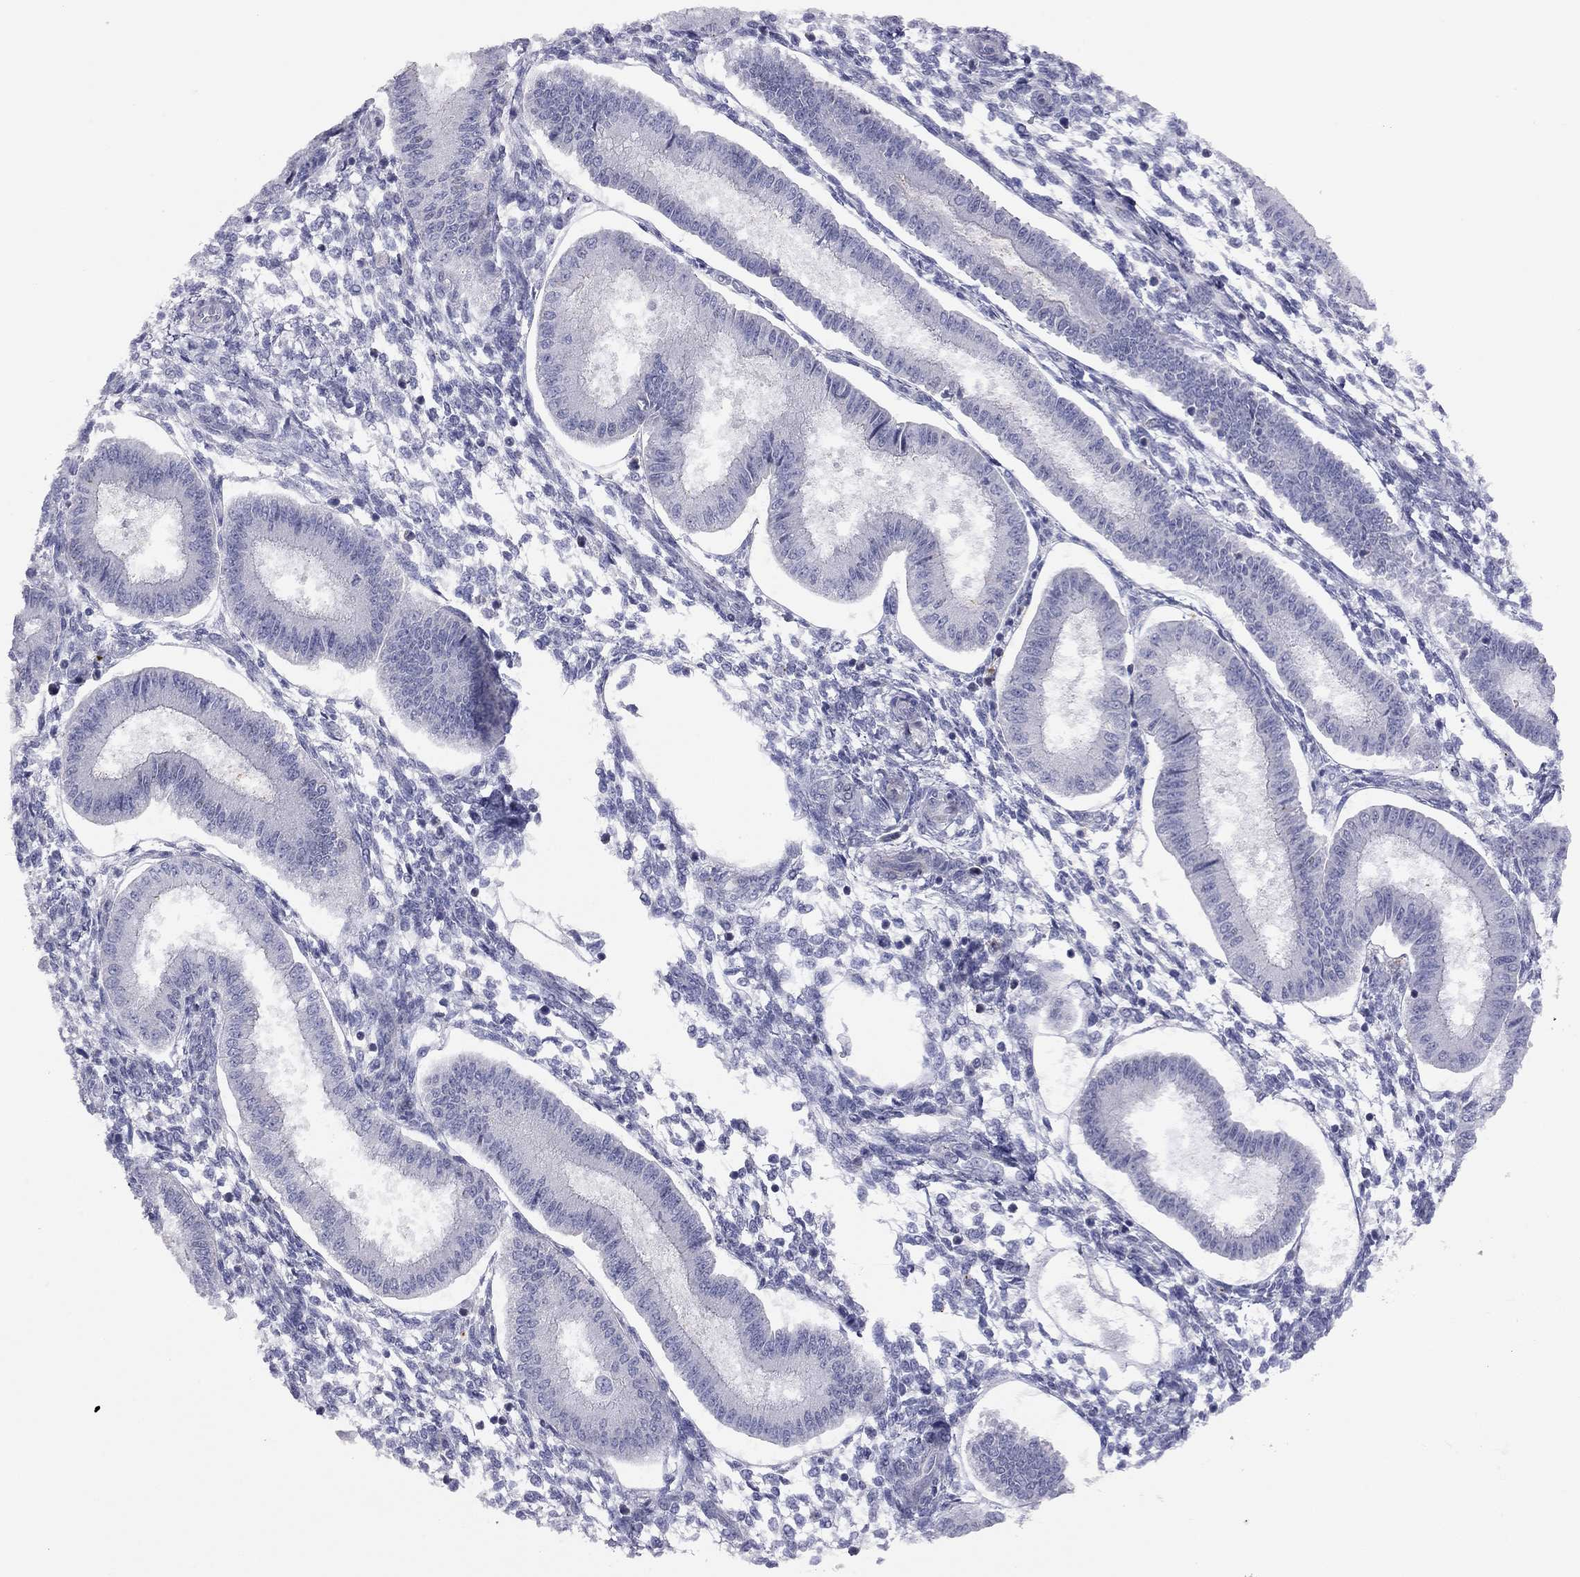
{"staining": {"intensity": "negative", "quantity": "none", "location": "none"}, "tissue": "endometrium", "cell_type": "Cells in endometrial stroma", "image_type": "normal", "snomed": [{"axis": "morphology", "description": "Normal tissue, NOS"}, {"axis": "topography", "description": "Endometrium"}], "caption": "Image shows no protein staining in cells in endometrial stroma of normal endometrium.", "gene": "ADCYAP1", "patient": {"sex": "female", "age": 43}}